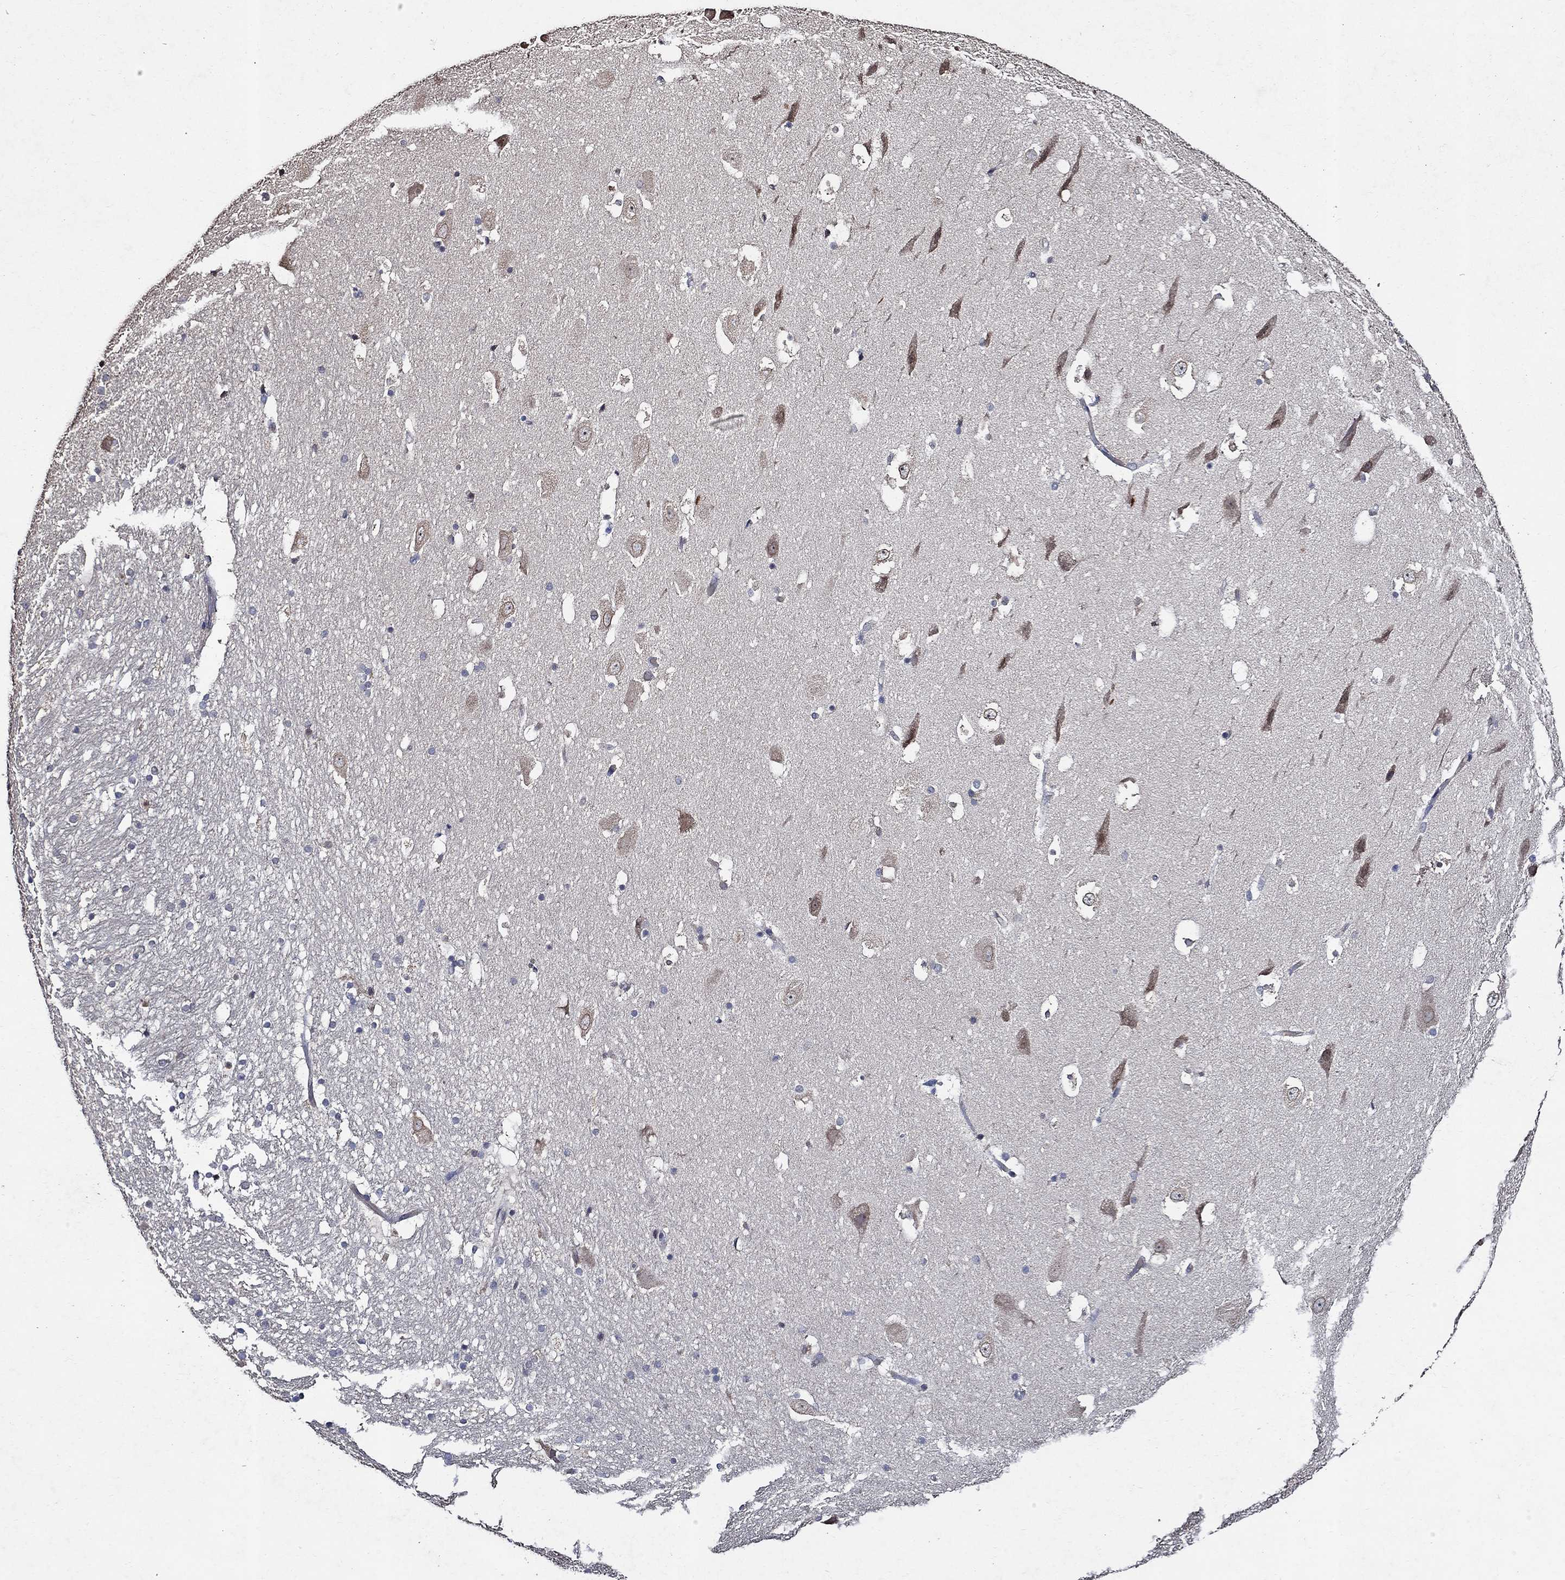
{"staining": {"intensity": "moderate", "quantity": "<25%", "location": "nuclear"}, "tissue": "hippocampus", "cell_type": "Glial cells", "image_type": "normal", "snomed": [{"axis": "morphology", "description": "Normal tissue, NOS"}, {"axis": "topography", "description": "Hippocampus"}], "caption": "This is an image of IHC staining of unremarkable hippocampus, which shows moderate expression in the nuclear of glial cells.", "gene": "HAP1", "patient": {"sex": "male", "age": 51}}